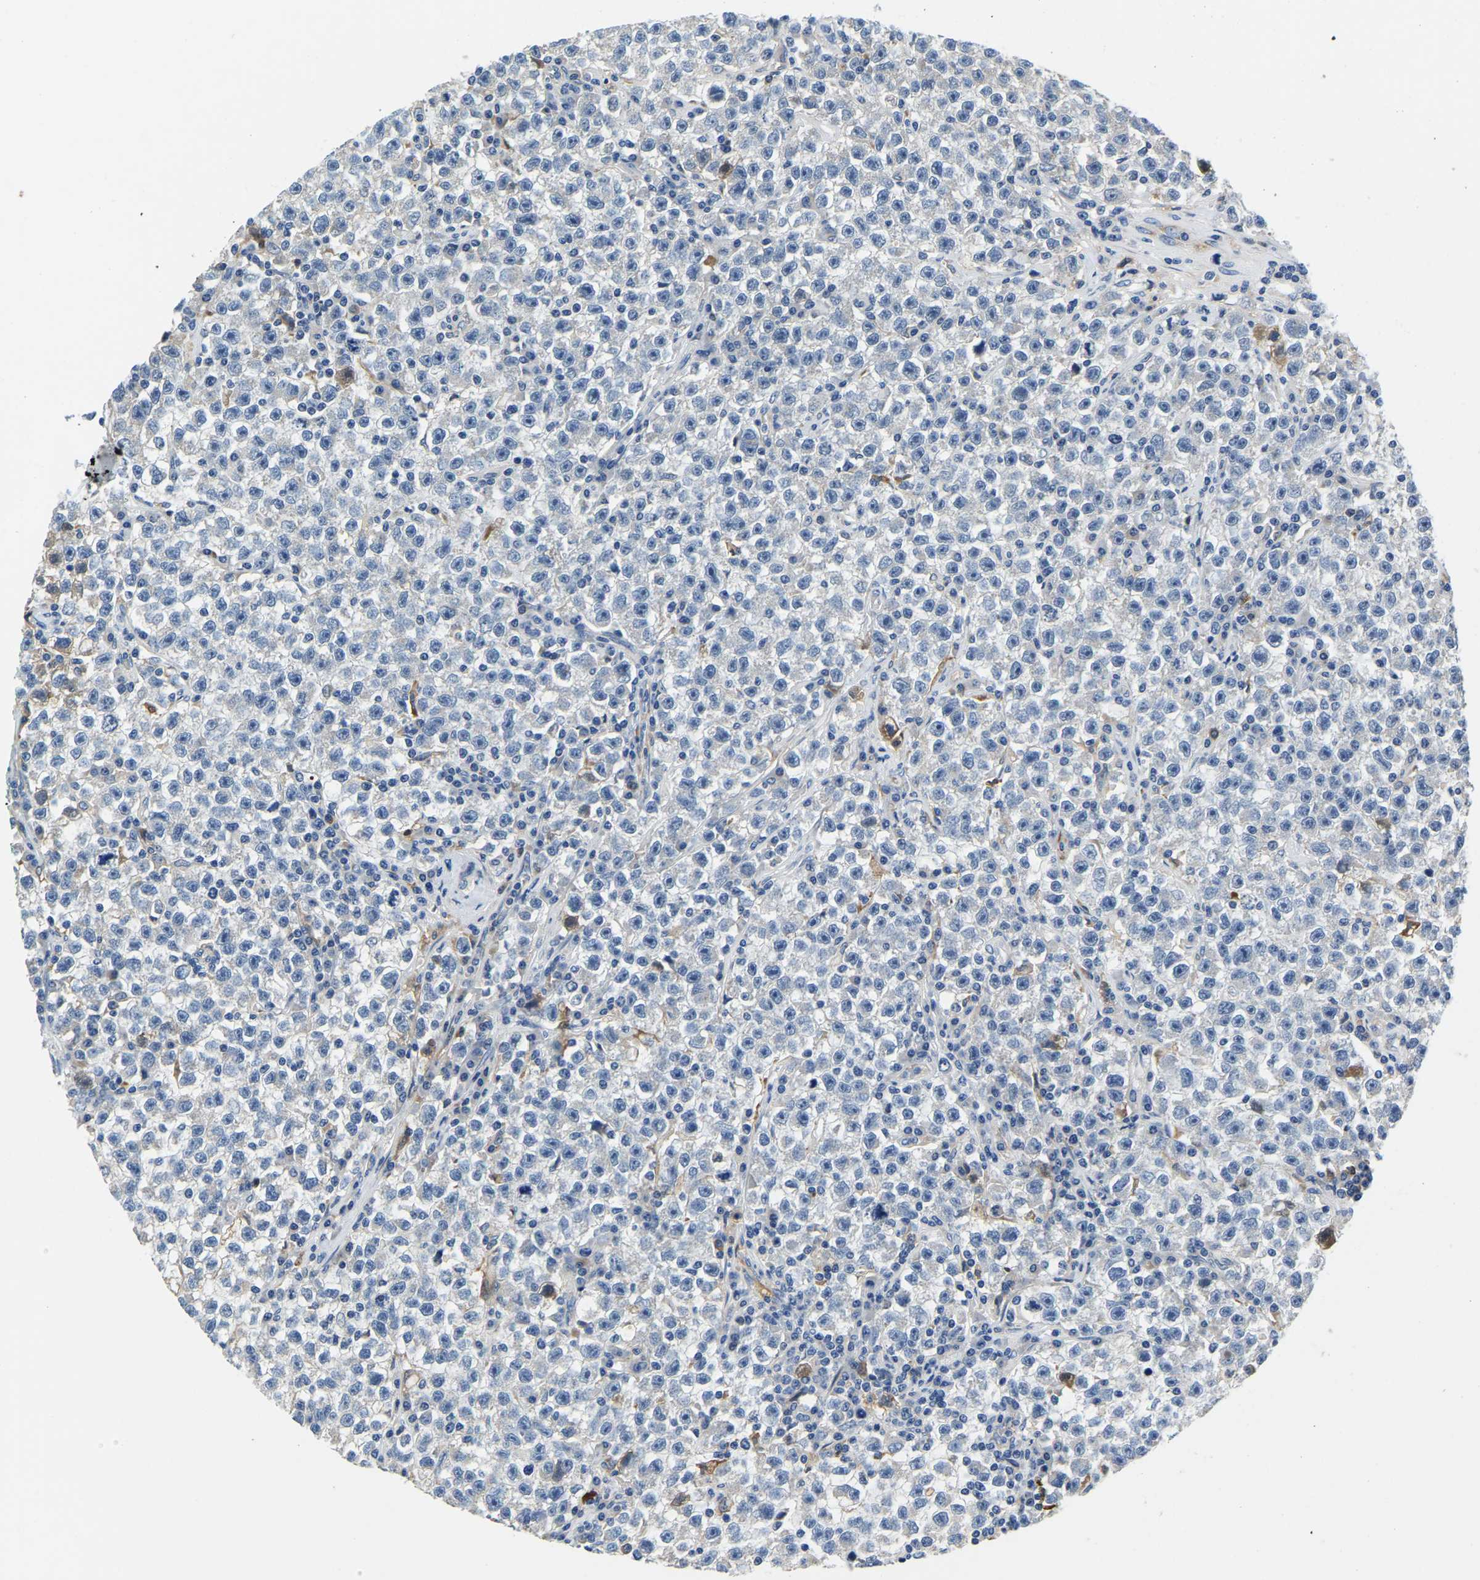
{"staining": {"intensity": "negative", "quantity": "none", "location": "none"}, "tissue": "testis cancer", "cell_type": "Tumor cells", "image_type": "cancer", "snomed": [{"axis": "morphology", "description": "Seminoma, NOS"}, {"axis": "topography", "description": "Testis"}], "caption": "Immunohistochemistry (IHC) histopathology image of human testis cancer stained for a protein (brown), which reveals no expression in tumor cells.", "gene": "LIAS", "patient": {"sex": "male", "age": 22}}